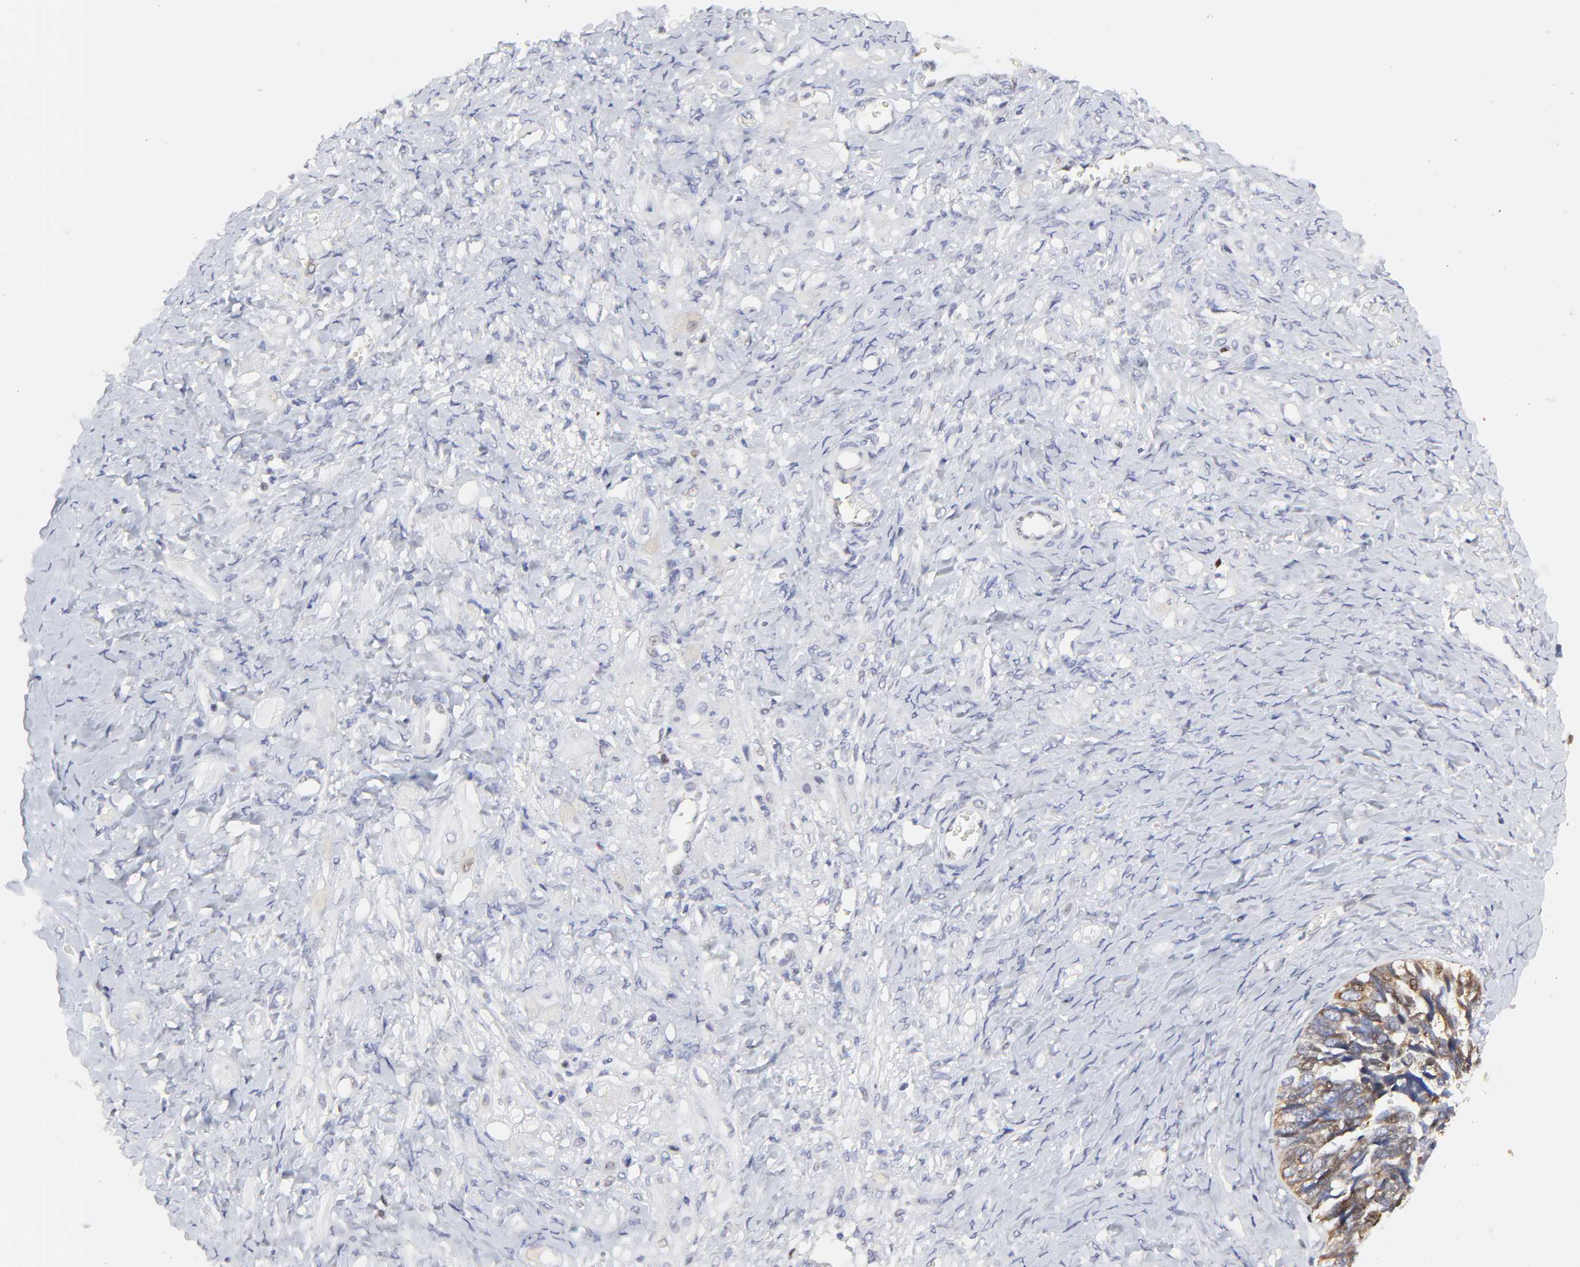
{"staining": {"intensity": "moderate", "quantity": "25%-75%", "location": "cytoplasmic/membranous"}, "tissue": "ovarian cancer", "cell_type": "Tumor cells", "image_type": "cancer", "snomed": [{"axis": "morphology", "description": "Cystadenocarcinoma, serous, NOS"}, {"axis": "topography", "description": "Ovary"}], "caption": "Tumor cells display moderate cytoplasmic/membranous staining in about 25%-75% of cells in ovarian cancer (serous cystadenocarcinoma).", "gene": "NCAPH", "patient": {"sex": "female", "age": 77}}